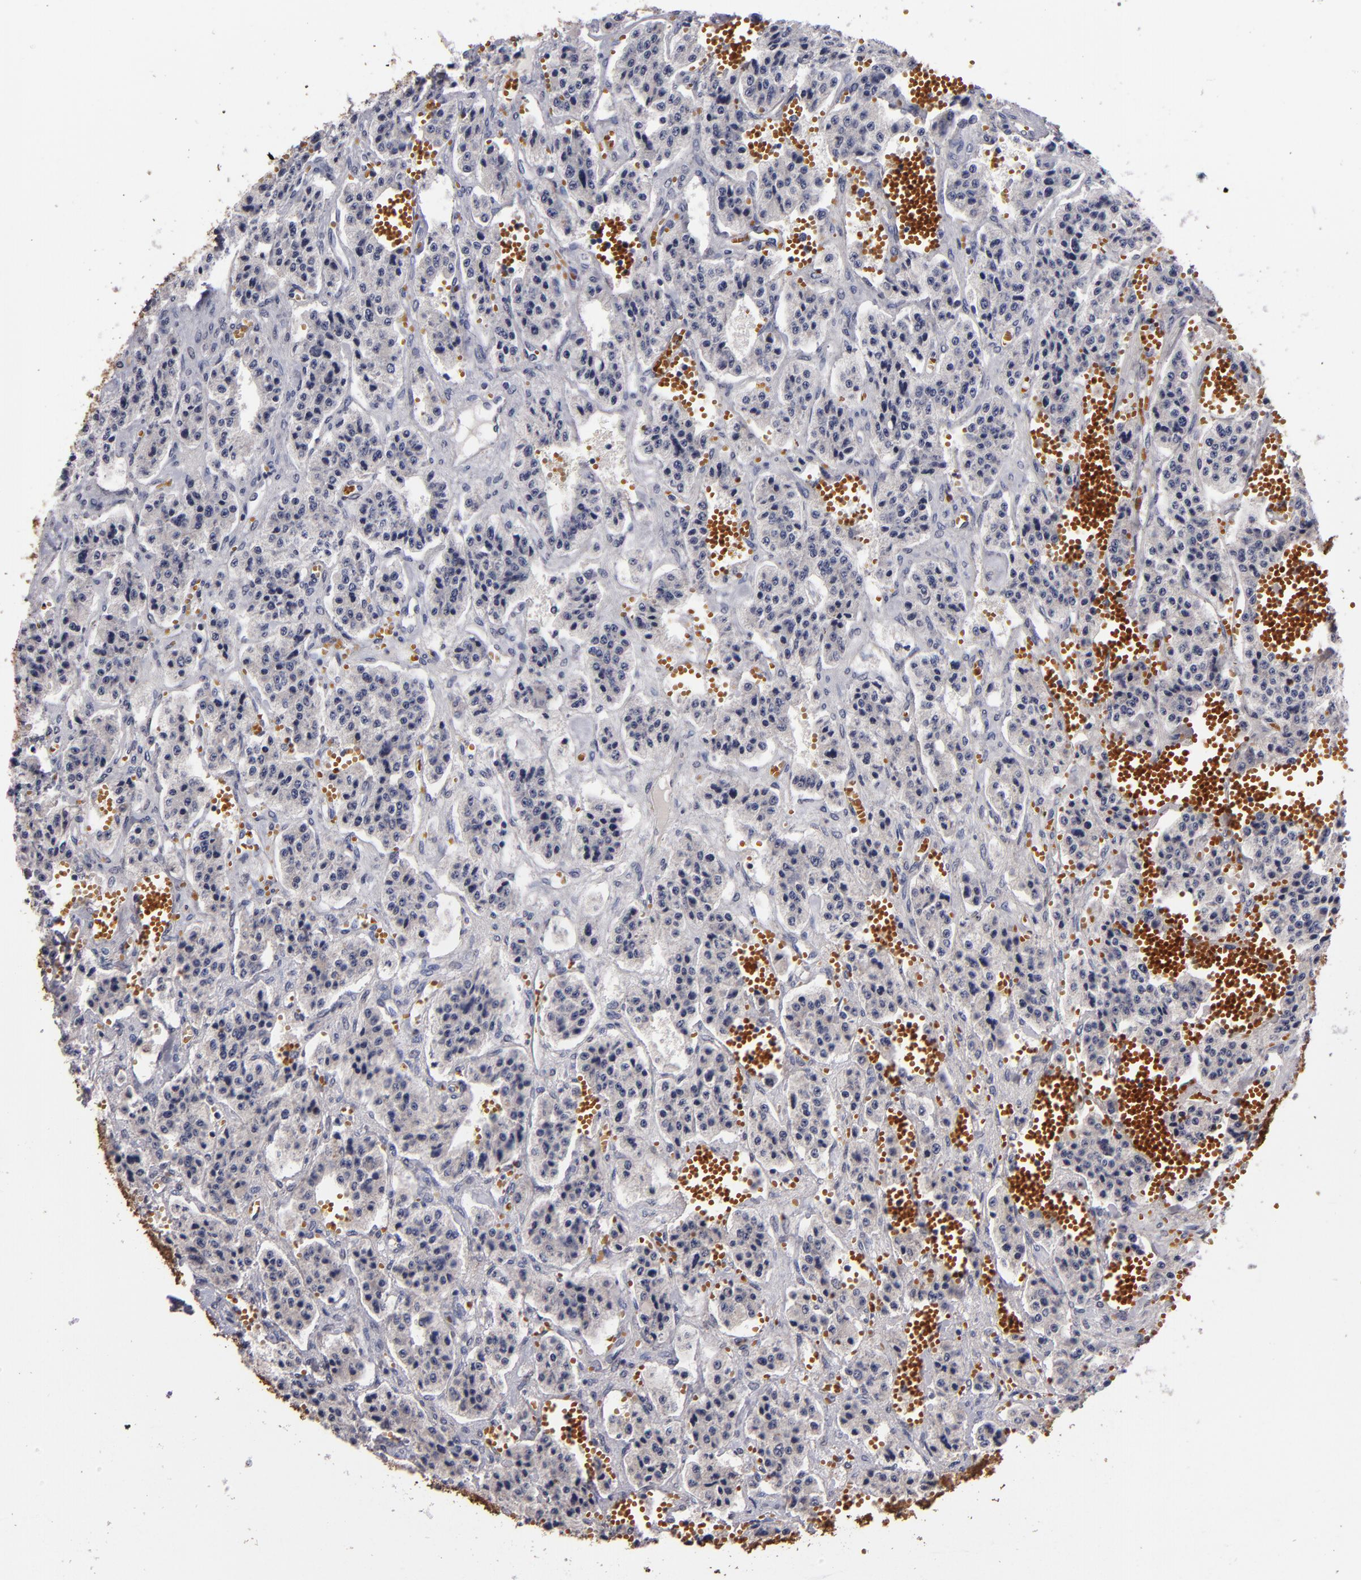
{"staining": {"intensity": "negative", "quantity": "none", "location": "none"}, "tissue": "carcinoid", "cell_type": "Tumor cells", "image_type": "cancer", "snomed": [{"axis": "morphology", "description": "Carcinoid, malignant, NOS"}, {"axis": "topography", "description": "Small intestine"}], "caption": "Carcinoid was stained to show a protein in brown. There is no significant staining in tumor cells.", "gene": "S100A1", "patient": {"sex": "male", "age": 52}}